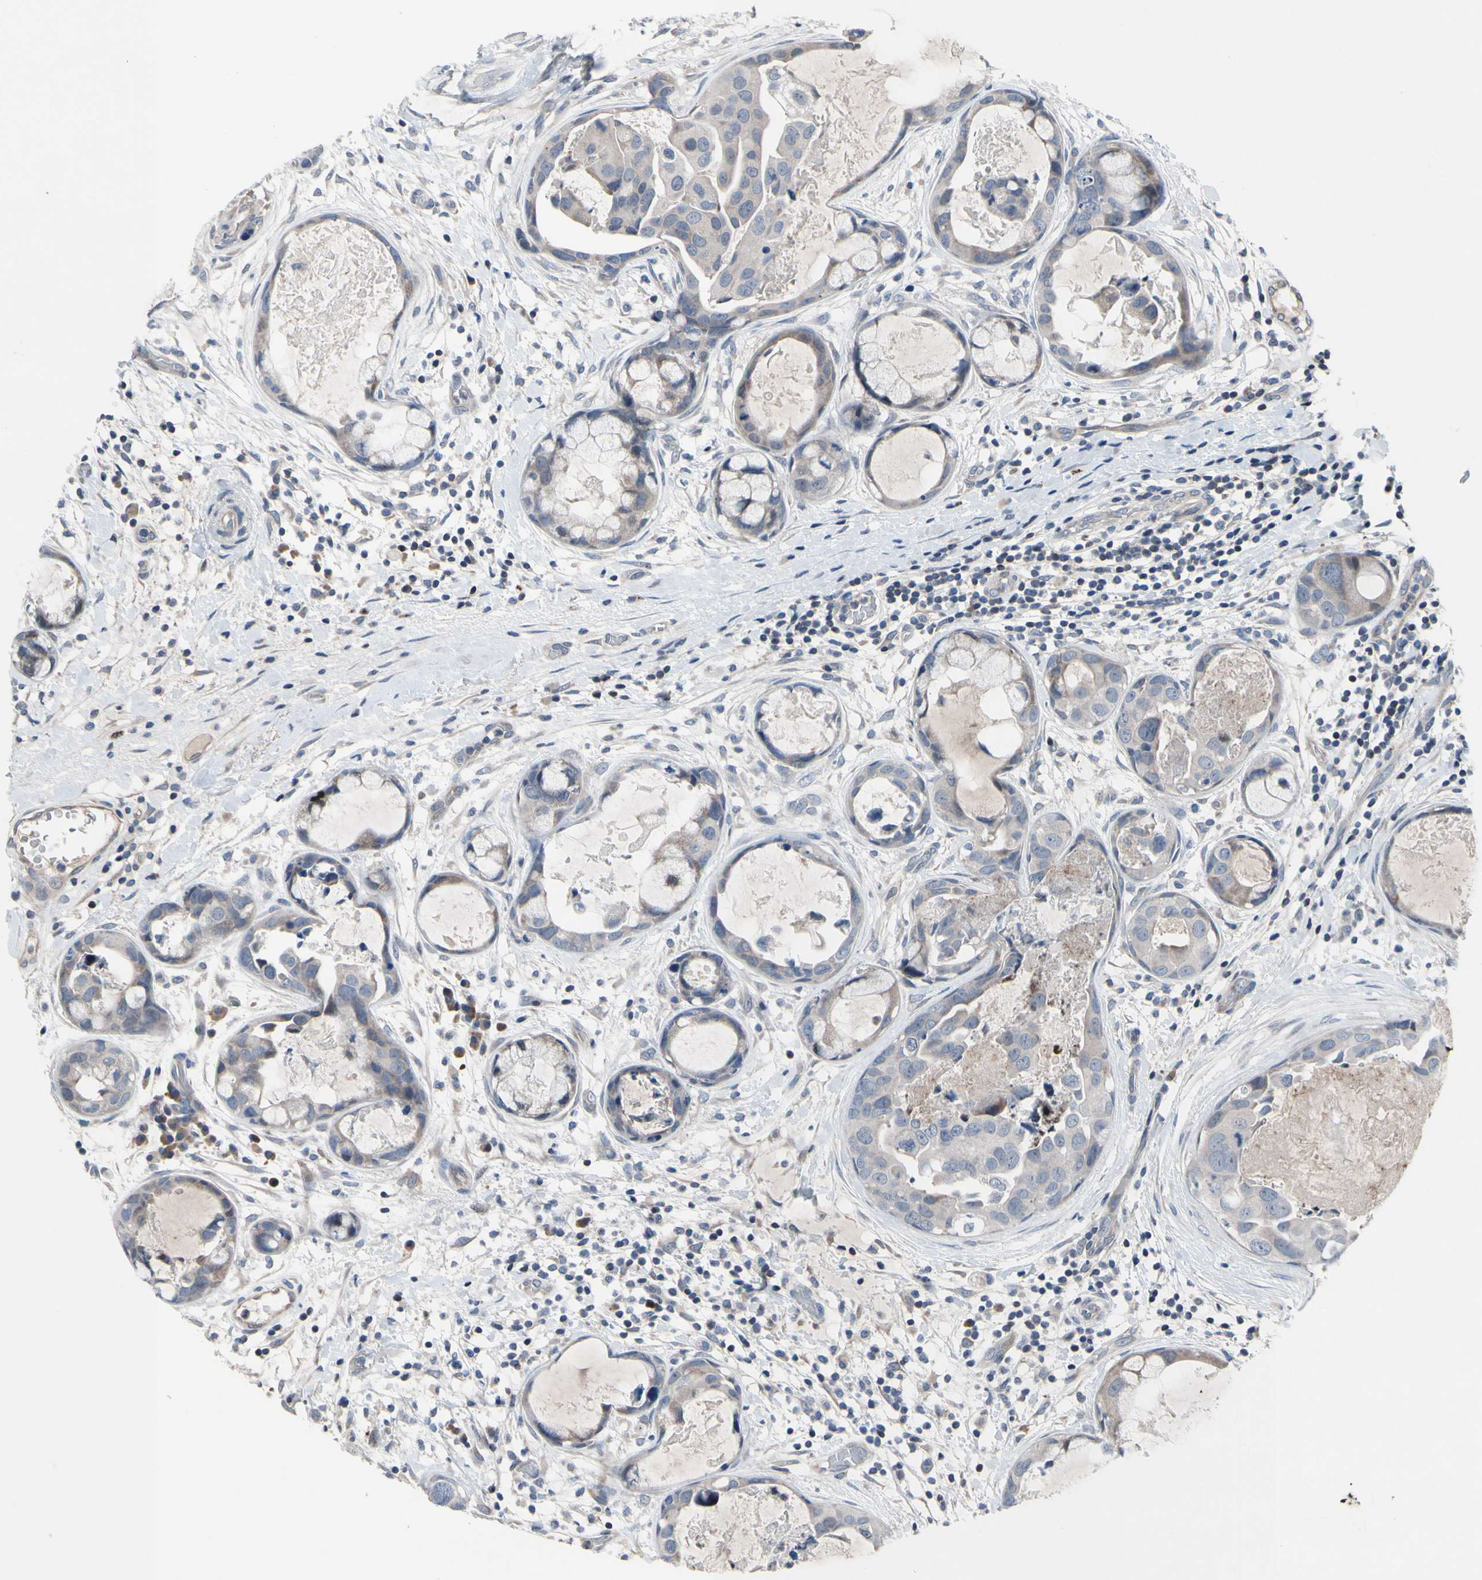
{"staining": {"intensity": "weak", "quantity": "25%-75%", "location": "cytoplasmic/membranous"}, "tissue": "breast cancer", "cell_type": "Tumor cells", "image_type": "cancer", "snomed": [{"axis": "morphology", "description": "Duct carcinoma"}, {"axis": "topography", "description": "Breast"}], "caption": "Immunohistochemistry (DAB (3,3'-diaminobenzidine)) staining of breast cancer reveals weak cytoplasmic/membranous protein staining in approximately 25%-75% of tumor cells. Using DAB (brown) and hematoxylin (blue) stains, captured at high magnification using brightfield microscopy.", "gene": "MUTYH", "patient": {"sex": "female", "age": 40}}